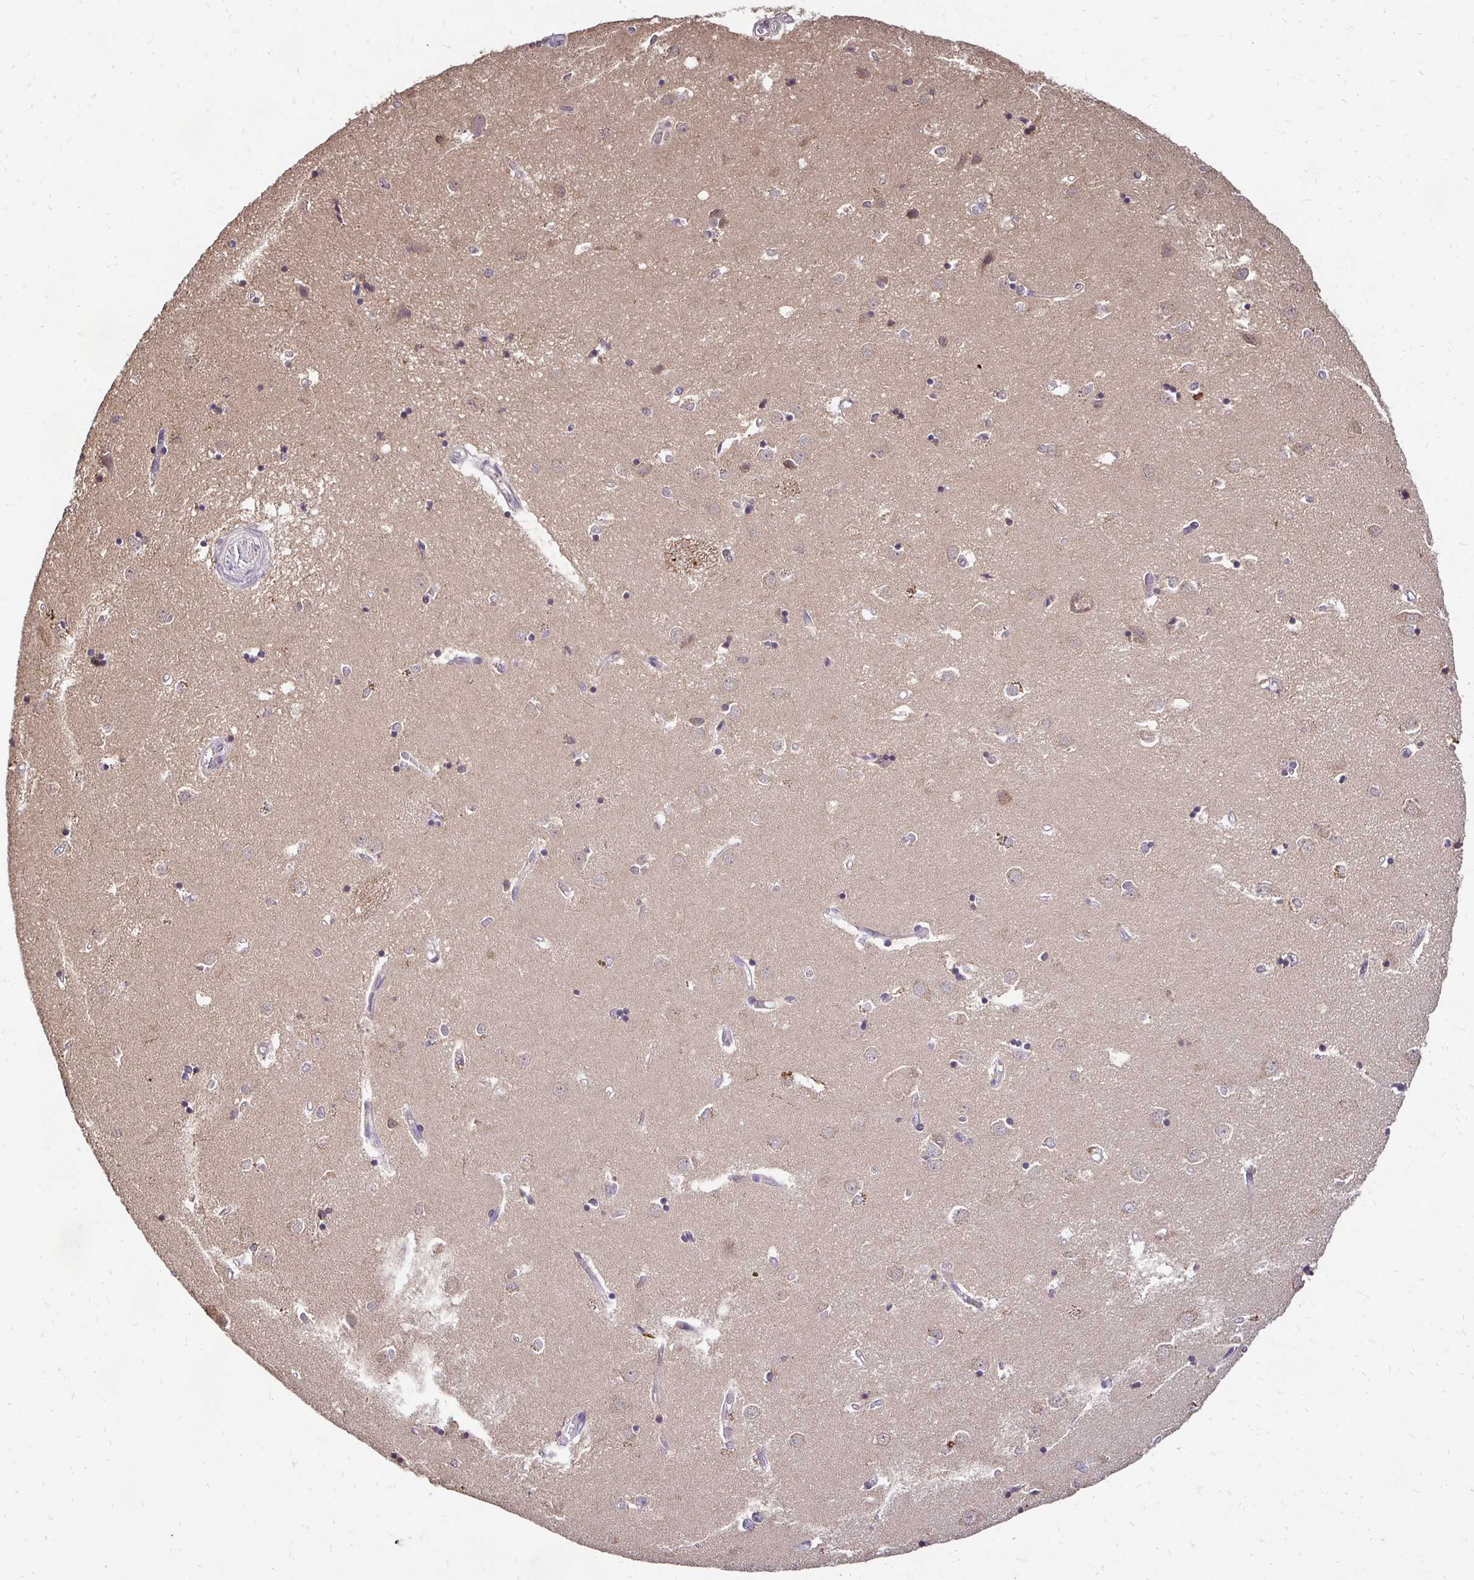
{"staining": {"intensity": "negative", "quantity": "none", "location": "none"}, "tissue": "caudate", "cell_type": "Glial cells", "image_type": "normal", "snomed": [{"axis": "morphology", "description": "Normal tissue, NOS"}, {"axis": "topography", "description": "Lateral ventricle wall"}], "caption": "A high-resolution image shows immunohistochemistry staining of unremarkable caudate, which reveals no significant expression in glial cells.", "gene": "RHEBL1", "patient": {"sex": "male", "age": 54}}